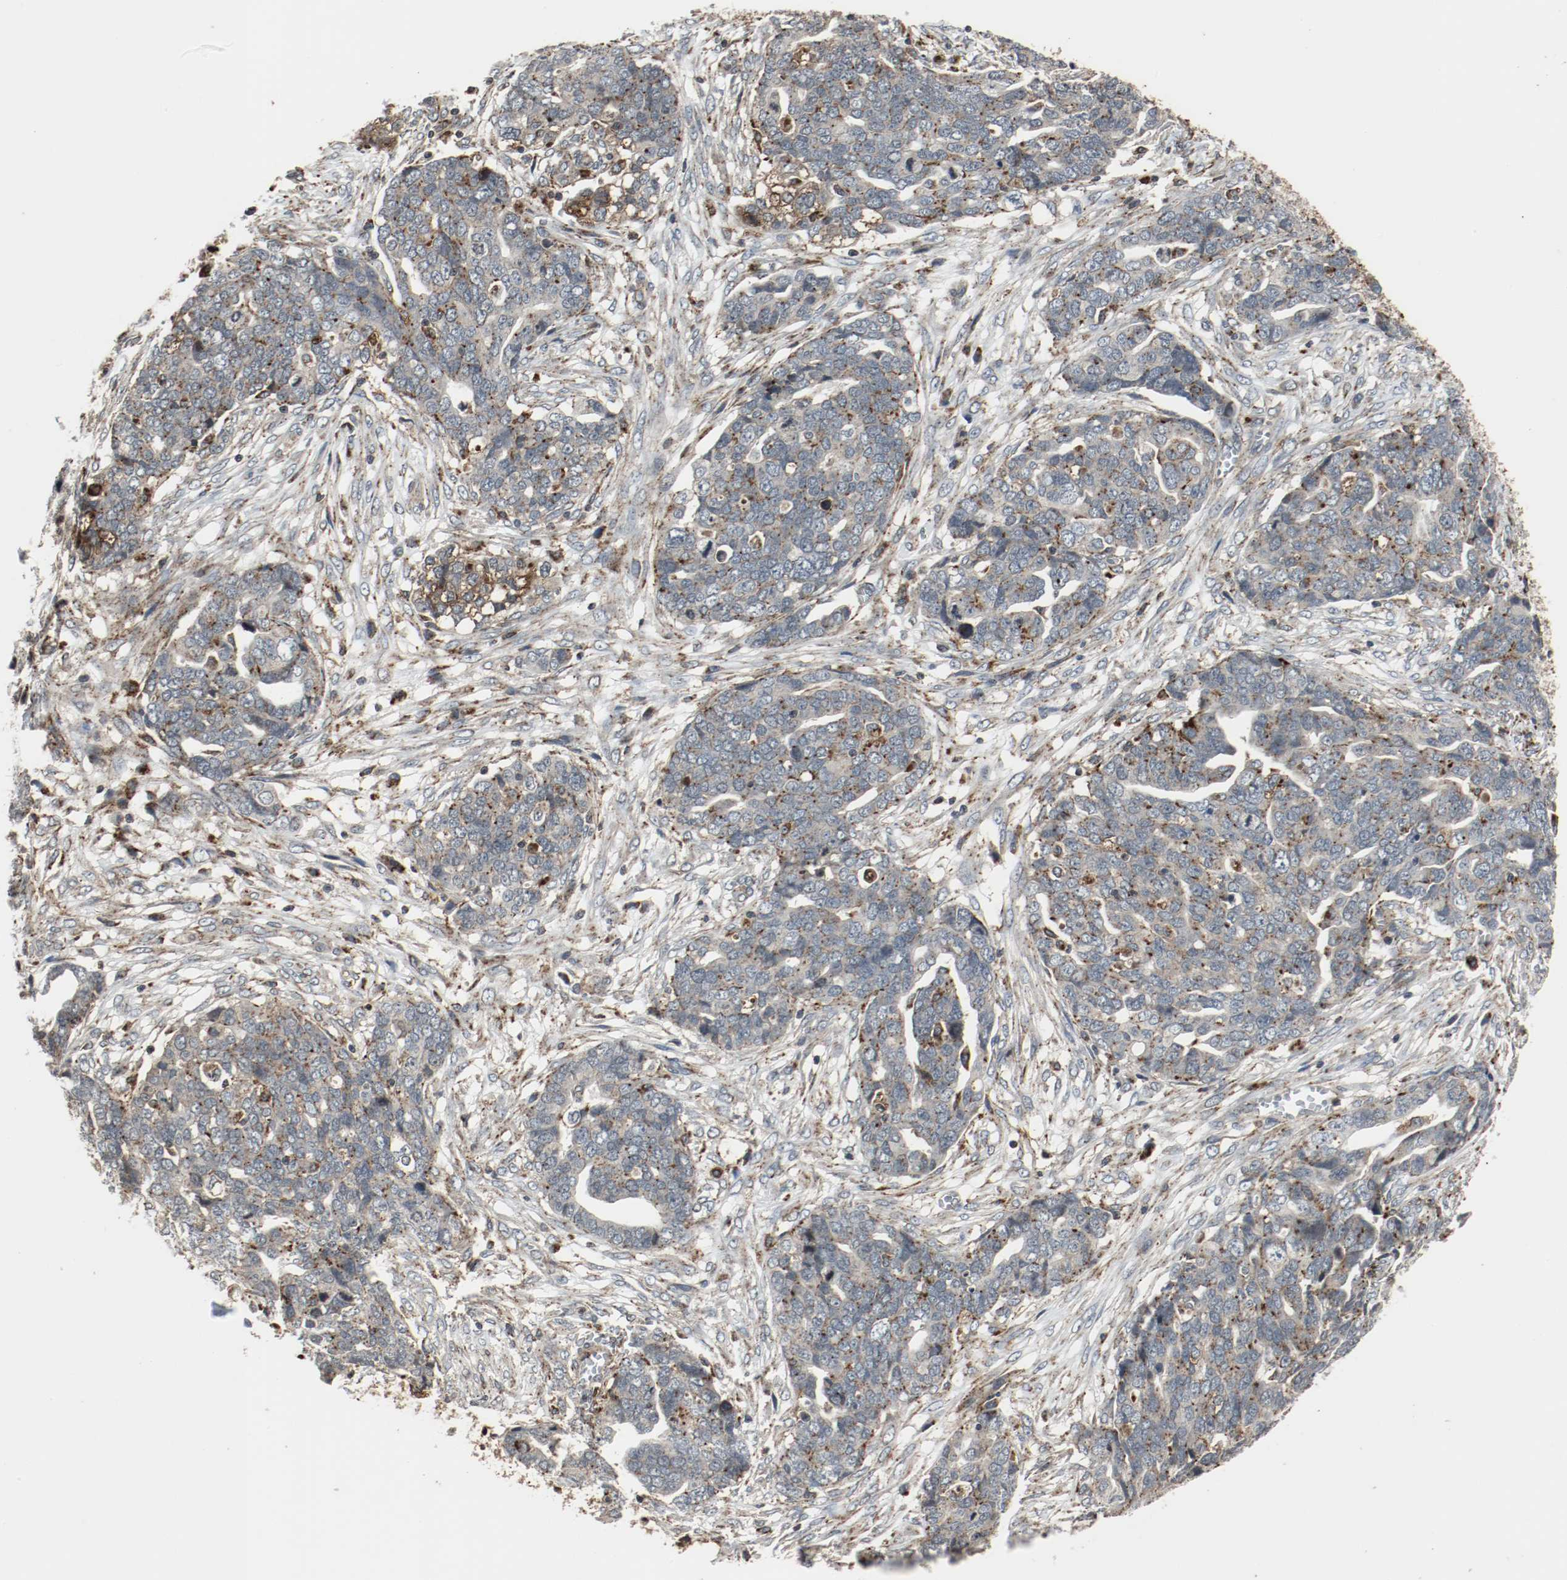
{"staining": {"intensity": "moderate", "quantity": ">75%", "location": "cytoplasmic/membranous"}, "tissue": "ovarian cancer", "cell_type": "Tumor cells", "image_type": "cancer", "snomed": [{"axis": "morphology", "description": "Normal tissue, NOS"}, {"axis": "morphology", "description": "Cystadenocarcinoma, serous, NOS"}, {"axis": "topography", "description": "Fallopian tube"}, {"axis": "topography", "description": "Ovary"}], "caption": "Protein analysis of serous cystadenocarcinoma (ovarian) tissue displays moderate cytoplasmic/membranous positivity in approximately >75% of tumor cells. Immunohistochemistry stains the protein in brown and the nuclei are stained blue.", "gene": "LAMP2", "patient": {"sex": "female", "age": 56}}